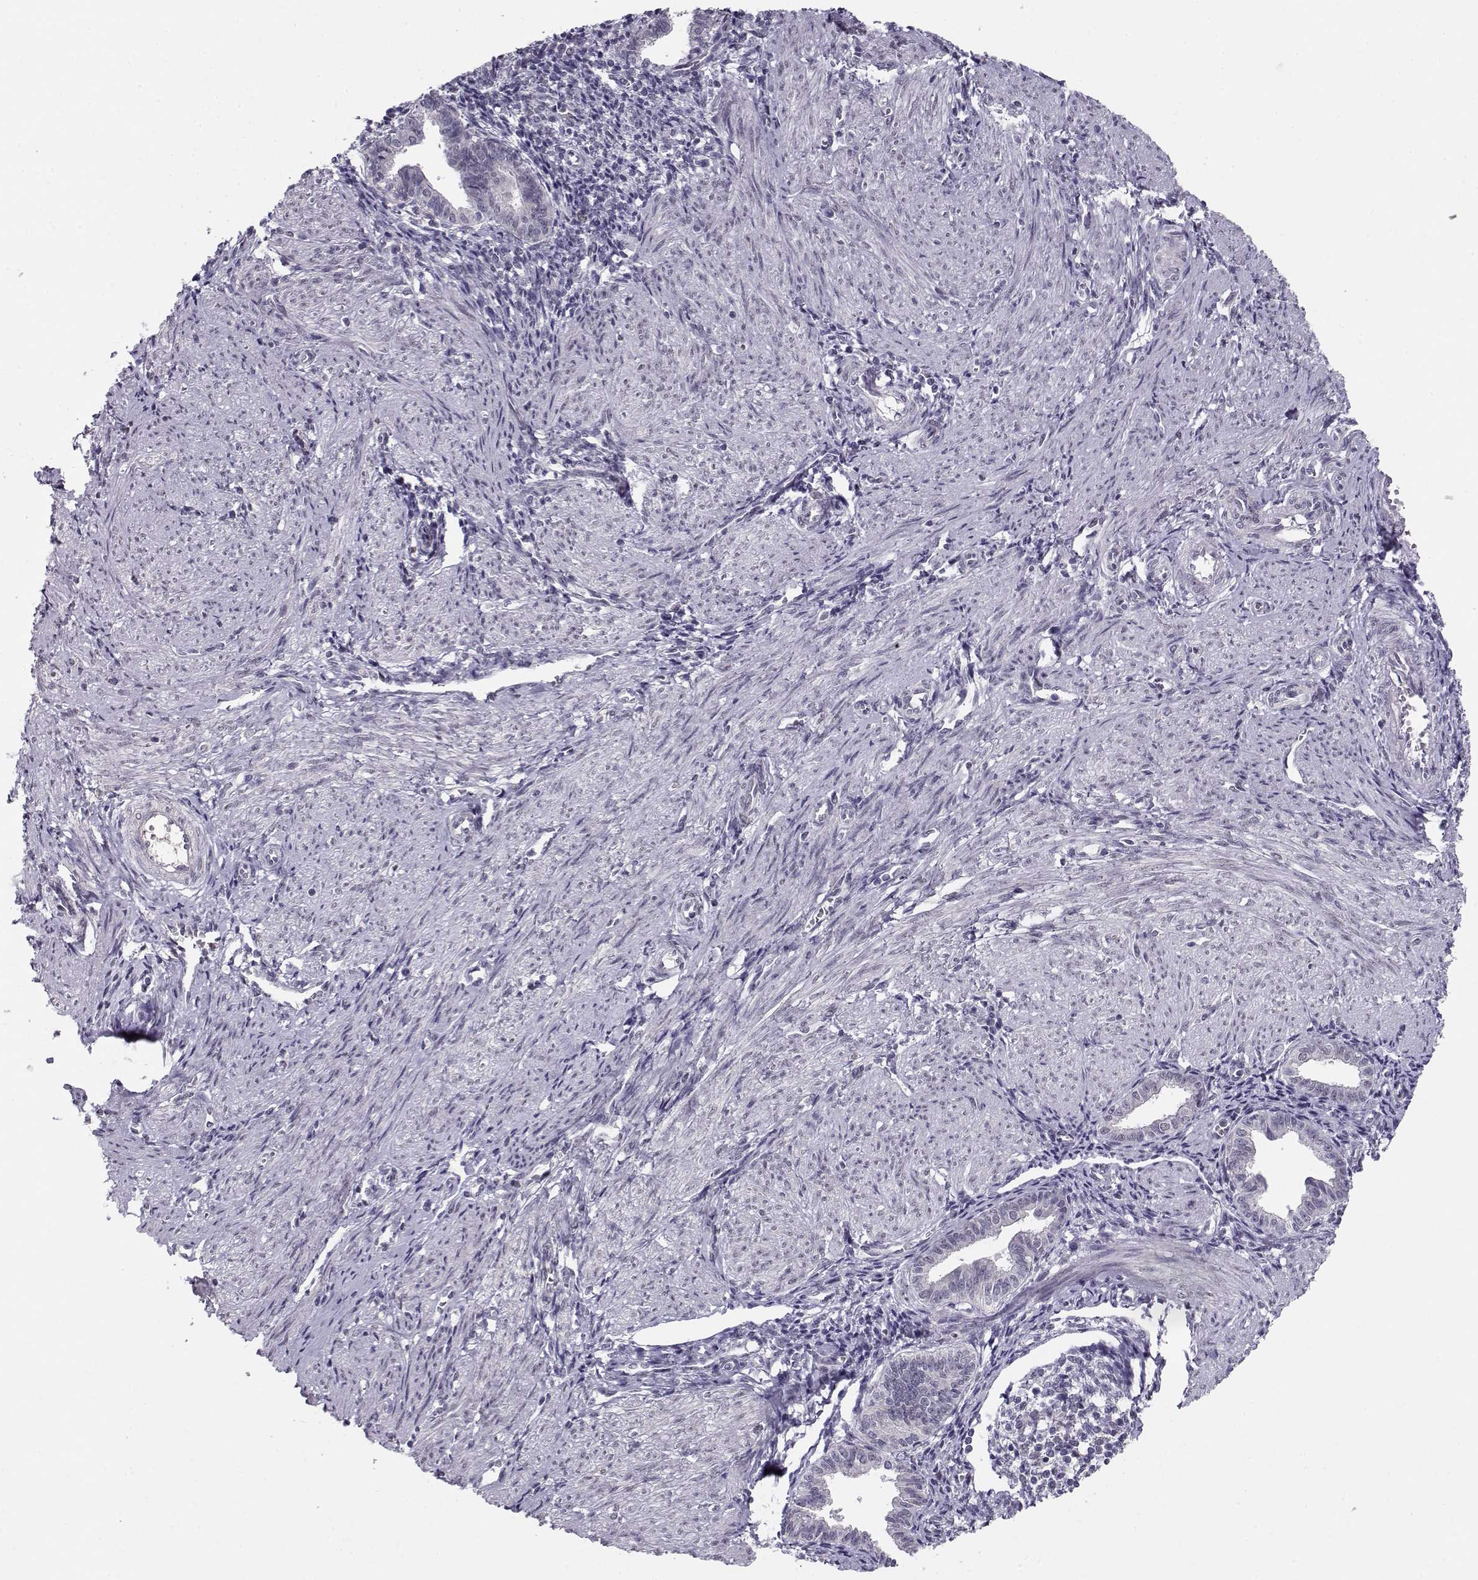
{"staining": {"intensity": "negative", "quantity": "none", "location": "none"}, "tissue": "endometrium", "cell_type": "Cells in endometrial stroma", "image_type": "normal", "snomed": [{"axis": "morphology", "description": "Normal tissue, NOS"}, {"axis": "topography", "description": "Endometrium"}], "caption": "Immunohistochemistry of unremarkable human endometrium demonstrates no expression in cells in endometrial stroma. (IHC, brightfield microscopy, high magnification).", "gene": "C16orf86", "patient": {"sex": "female", "age": 37}}